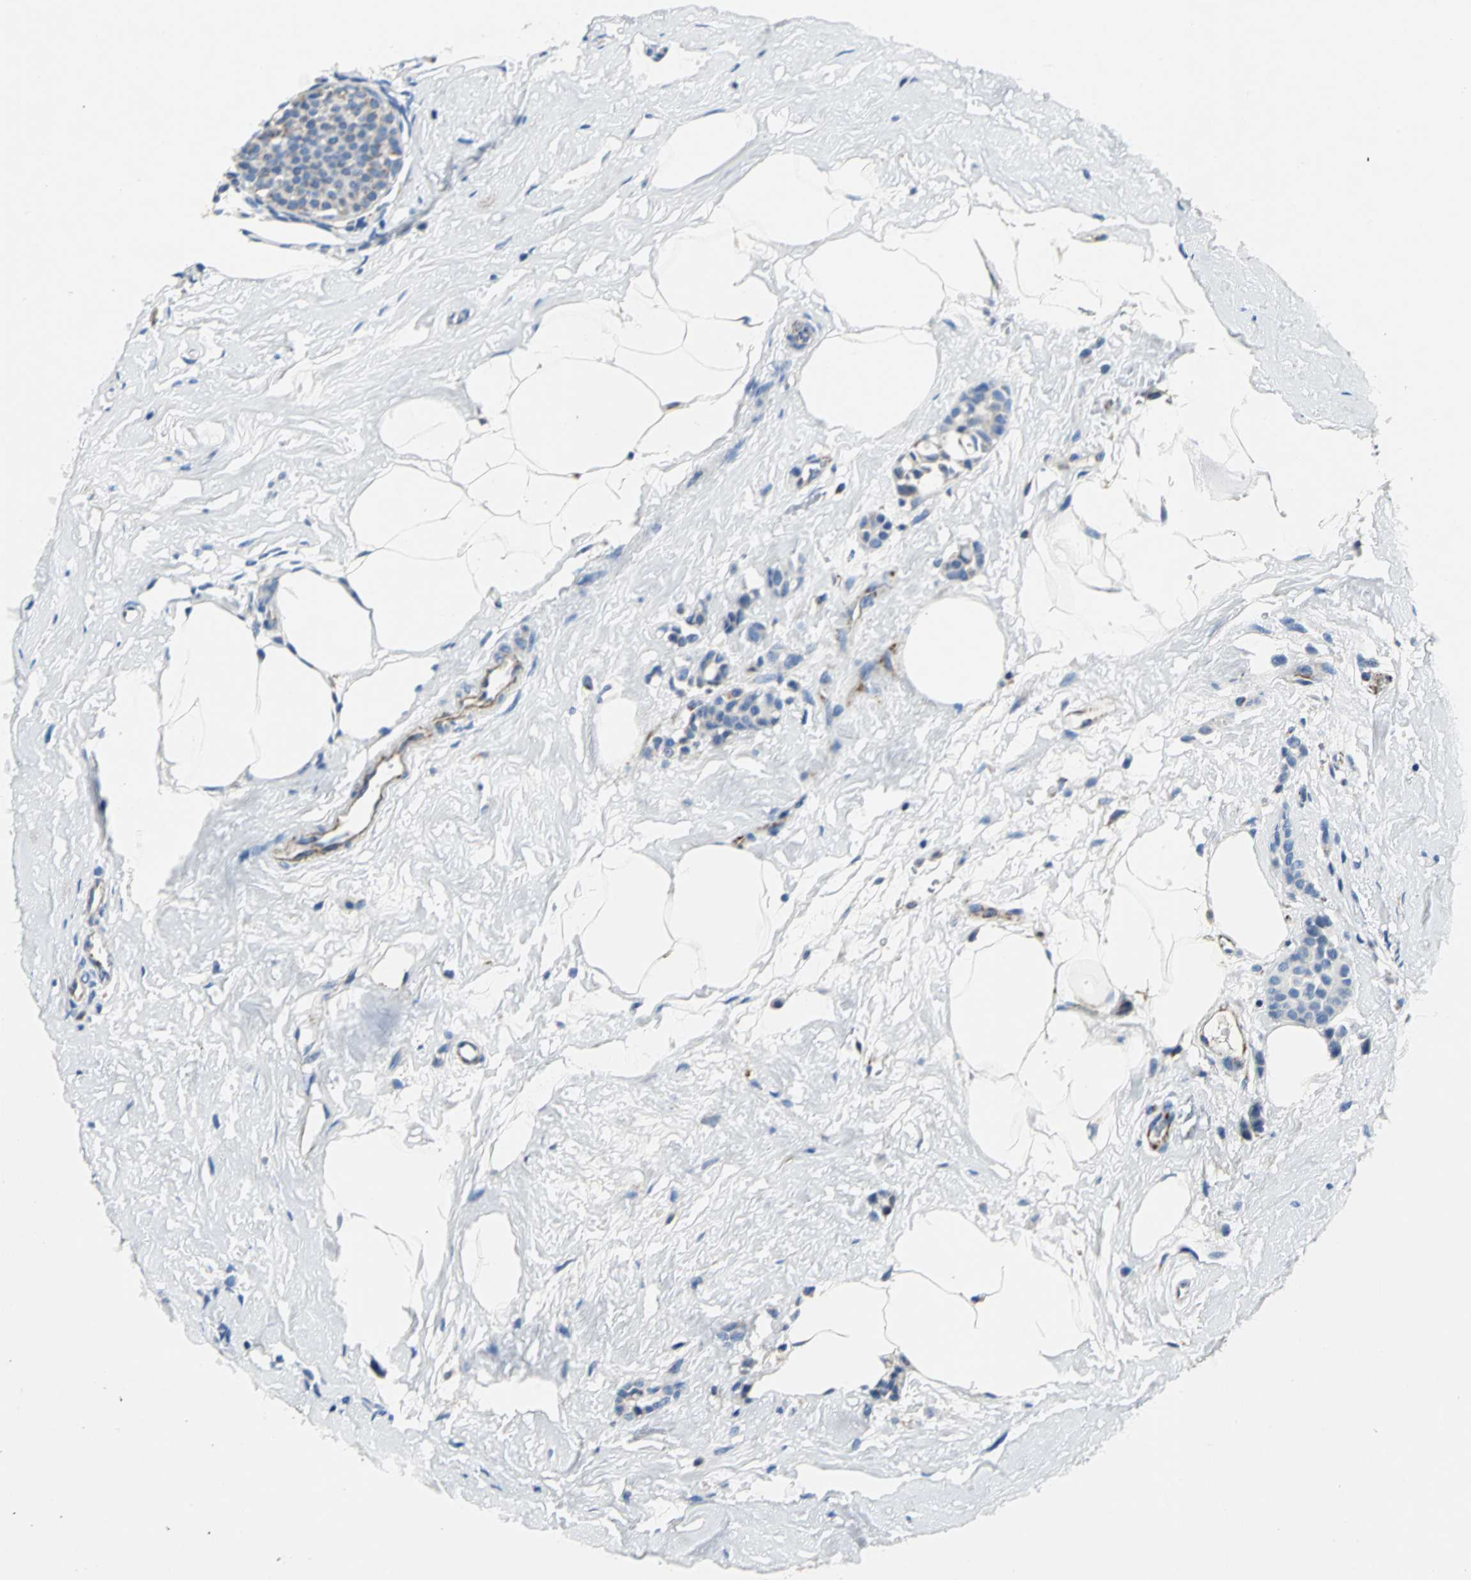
{"staining": {"intensity": "weak", "quantity": "25%-75%", "location": "cytoplasmic/membranous"}, "tissue": "breast cancer", "cell_type": "Tumor cells", "image_type": "cancer", "snomed": [{"axis": "morphology", "description": "Lobular carcinoma, in situ"}, {"axis": "morphology", "description": "Lobular carcinoma"}, {"axis": "topography", "description": "Breast"}], "caption": "Immunohistochemistry (IHC) histopathology image of breast cancer stained for a protein (brown), which shows low levels of weak cytoplasmic/membranous positivity in approximately 25%-75% of tumor cells.", "gene": "IFI6", "patient": {"sex": "female", "age": 41}}